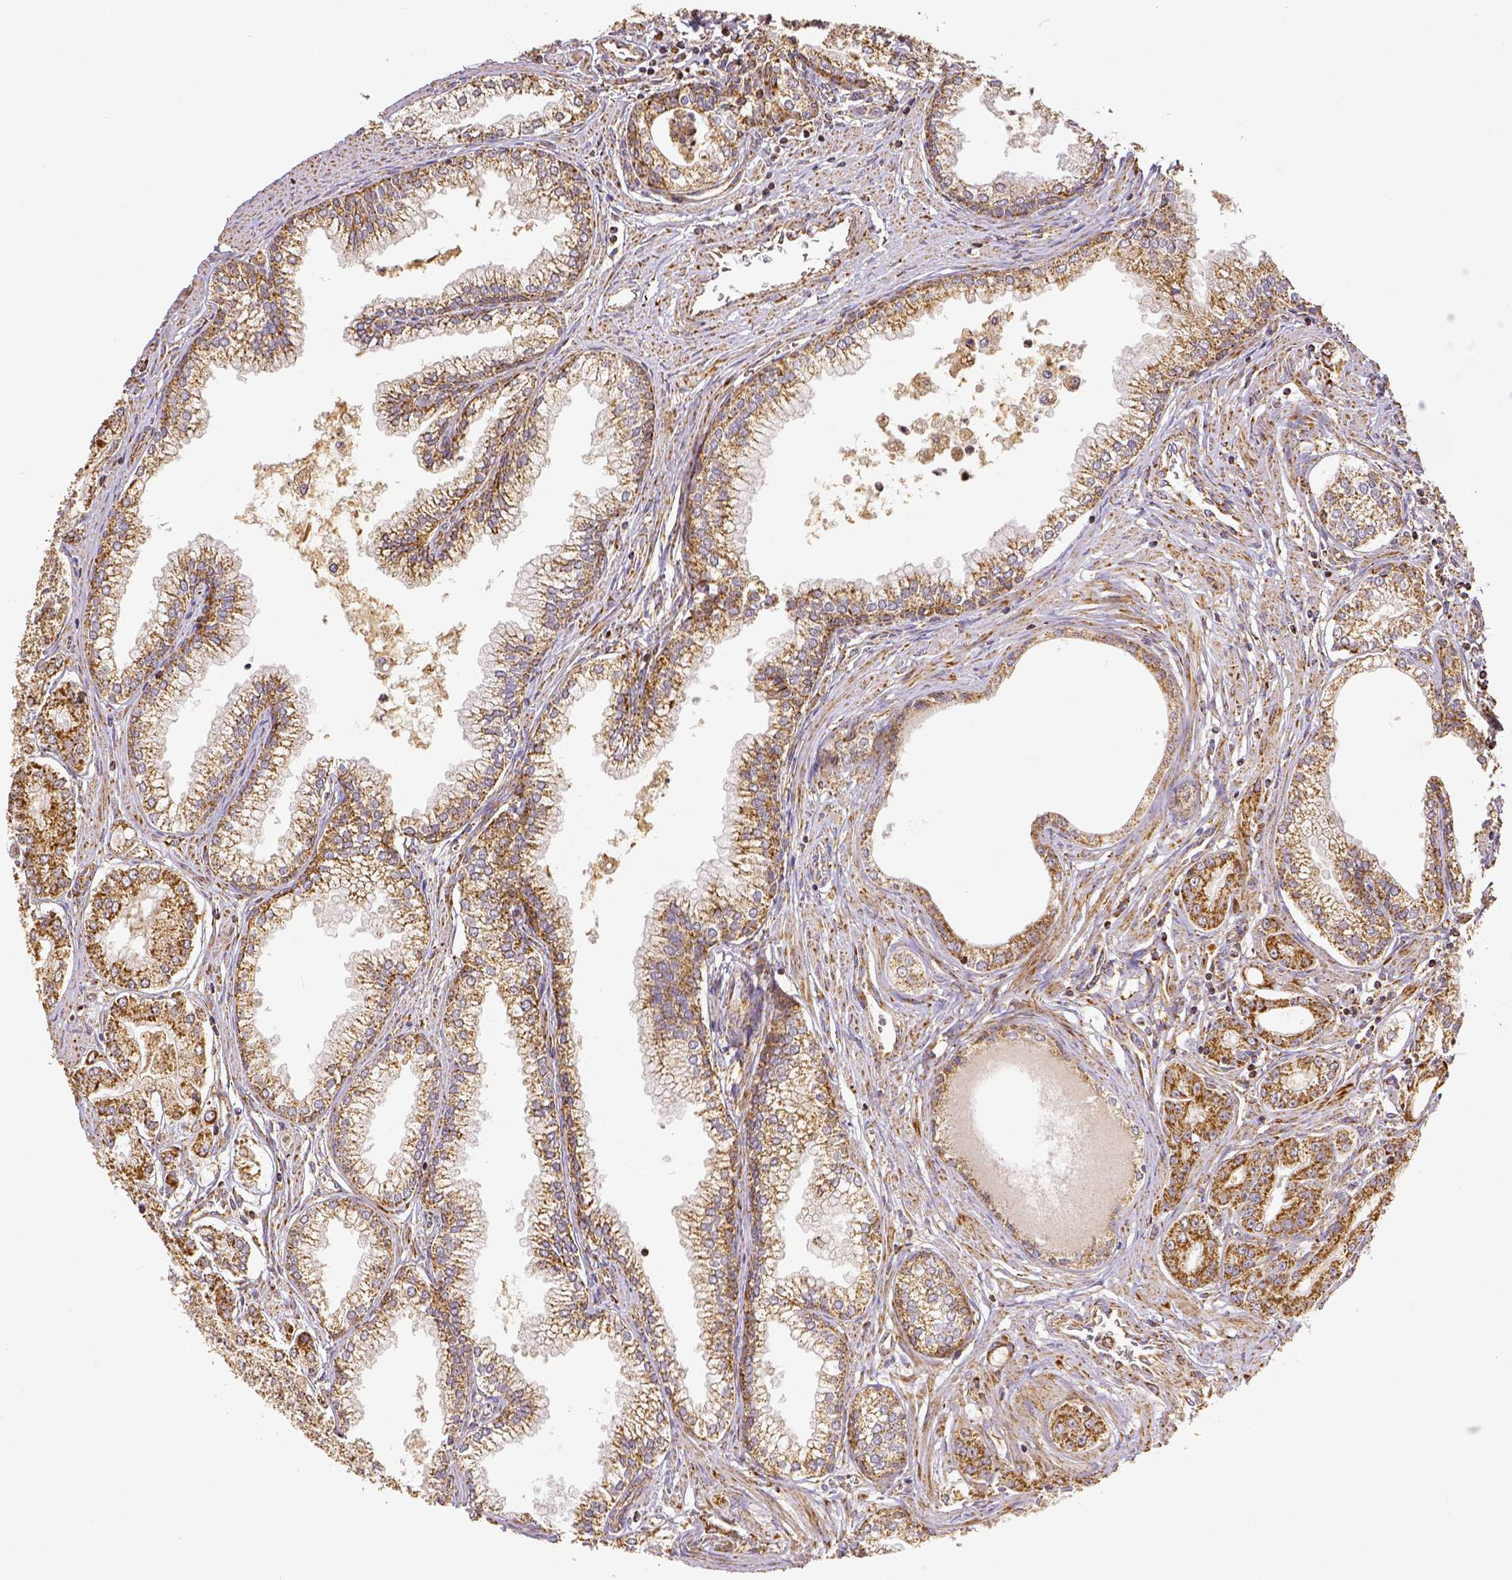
{"staining": {"intensity": "moderate", "quantity": ">75%", "location": "cytoplasmic/membranous"}, "tissue": "prostate cancer", "cell_type": "Tumor cells", "image_type": "cancer", "snomed": [{"axis": "morphology", "description": "Adenocarcinoma, NOS"}, {"axis": "topography", "description": "Prostate"}], "caption": "Immunohistochemistry staining of prostate cancer (adenocarcinoma), which demonstrates medium levels of moderate cytoplasmic/membranous expression in approximately >75% of tumor cells indicating moderate cytoplasmic/membranous protein expression. The staining was performed using DAB (brown) for protein detection and nuclei were counterstained in hematoxylin (blue).", "gene": "SDHB", "patient": {"sex": "male", "age": 71}}